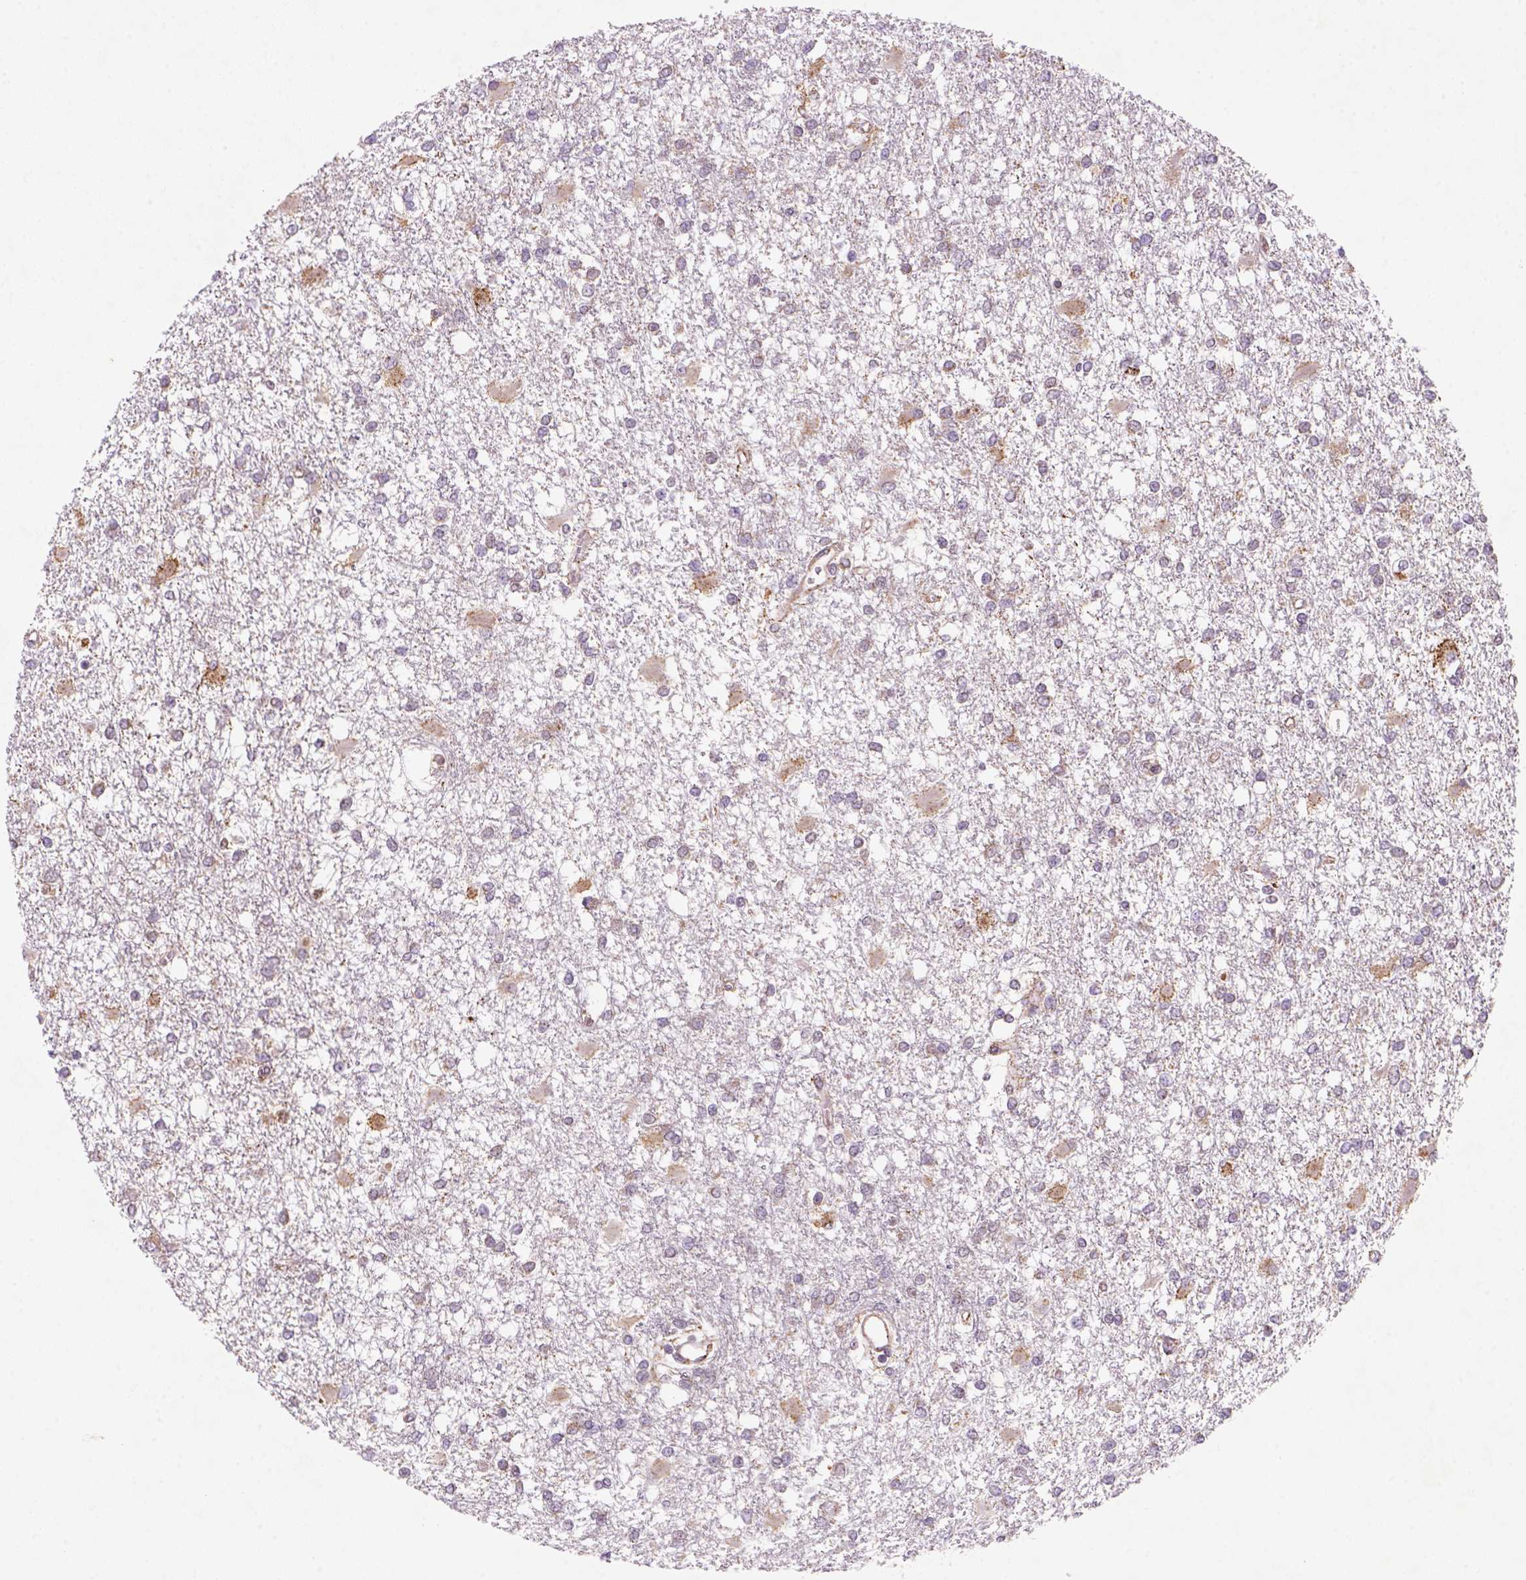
{"staining": {"intensity": "moderate", "quantity": "25%-75%", "location": "cytoplasmic/membranous"}, "tissue": "glioma", "cell_type": "Tumor cells", "image_type": "cancer", "snomed": [{"axis": "morphology", "description": "Glioma, malignant, High grade"}, {"axis": "topography", "description": "Cerebral cortex"}], "caption": "Immunohistochemistry (IHC) staining of high-grade glioma (malignant), which reveals medium levels of moderate cytoplasmic/membranous staining in approximately 25%-75% of tumor cells indicating moderate cytoplasmic/membranous protein staining. The staining was performed using DAB (3,3'-diaminobenzidine) (brown) for protein detection and nuclei were counterstained in hematoxylin (blue).", "gene": "FZD7", "patient": {"sex": "male", "age": 79}}